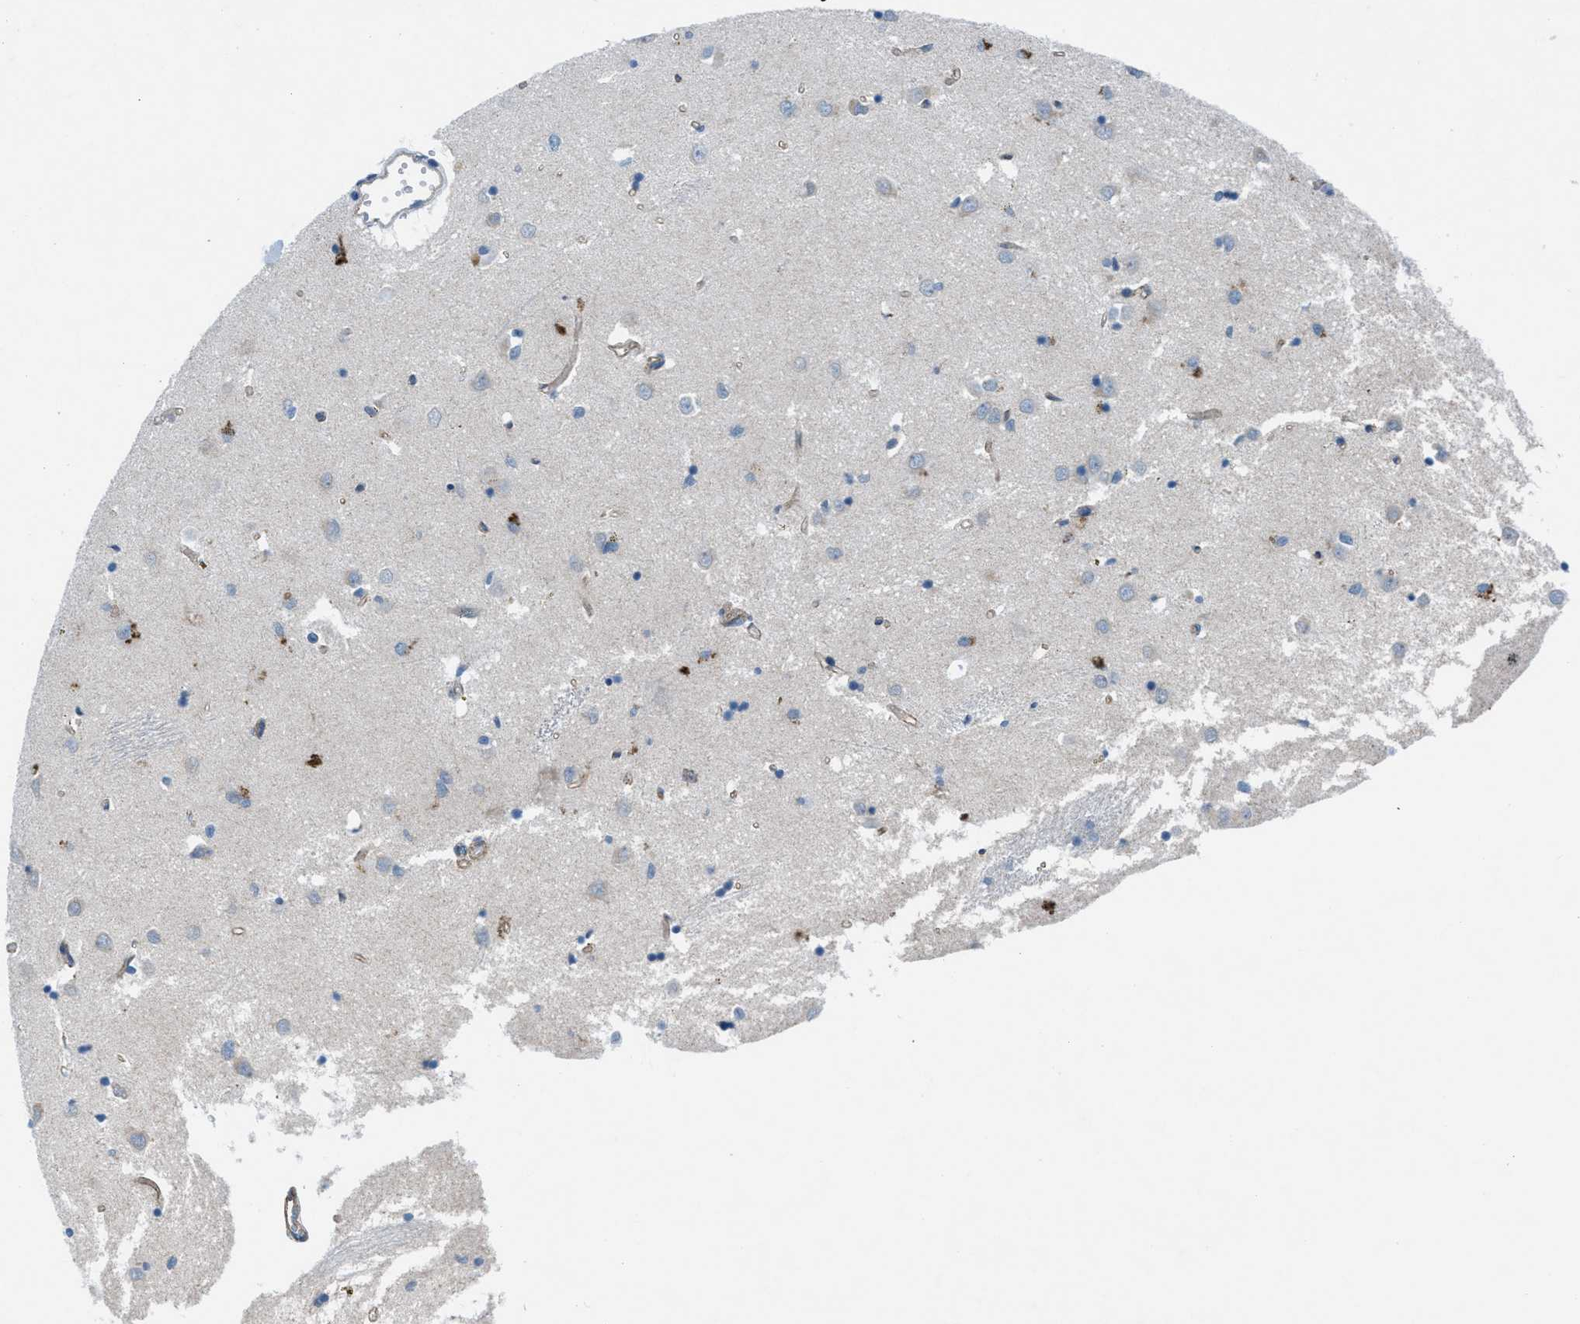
{"staining": {"intensity": "negative", "quantity": "none", "location": "none"}, "tissue": "caudate", "cell_type": "Glial cells", "image_type": "normal", "snomed": [{"axis": "morphology", "description": "Normal tissue, NOS"}, {"axis": "topography", "description": "Lateral ventricle wall"}], "caption": "Immunohistochemistry micrograph of unremarkable caudate: caudate stained with DAB (3,3'-diaminobenzidine) demonstrates no significant protein staining in glial cells.", "gene": "MFSD13A", "patient": {"sex": "female", "age": 19}}